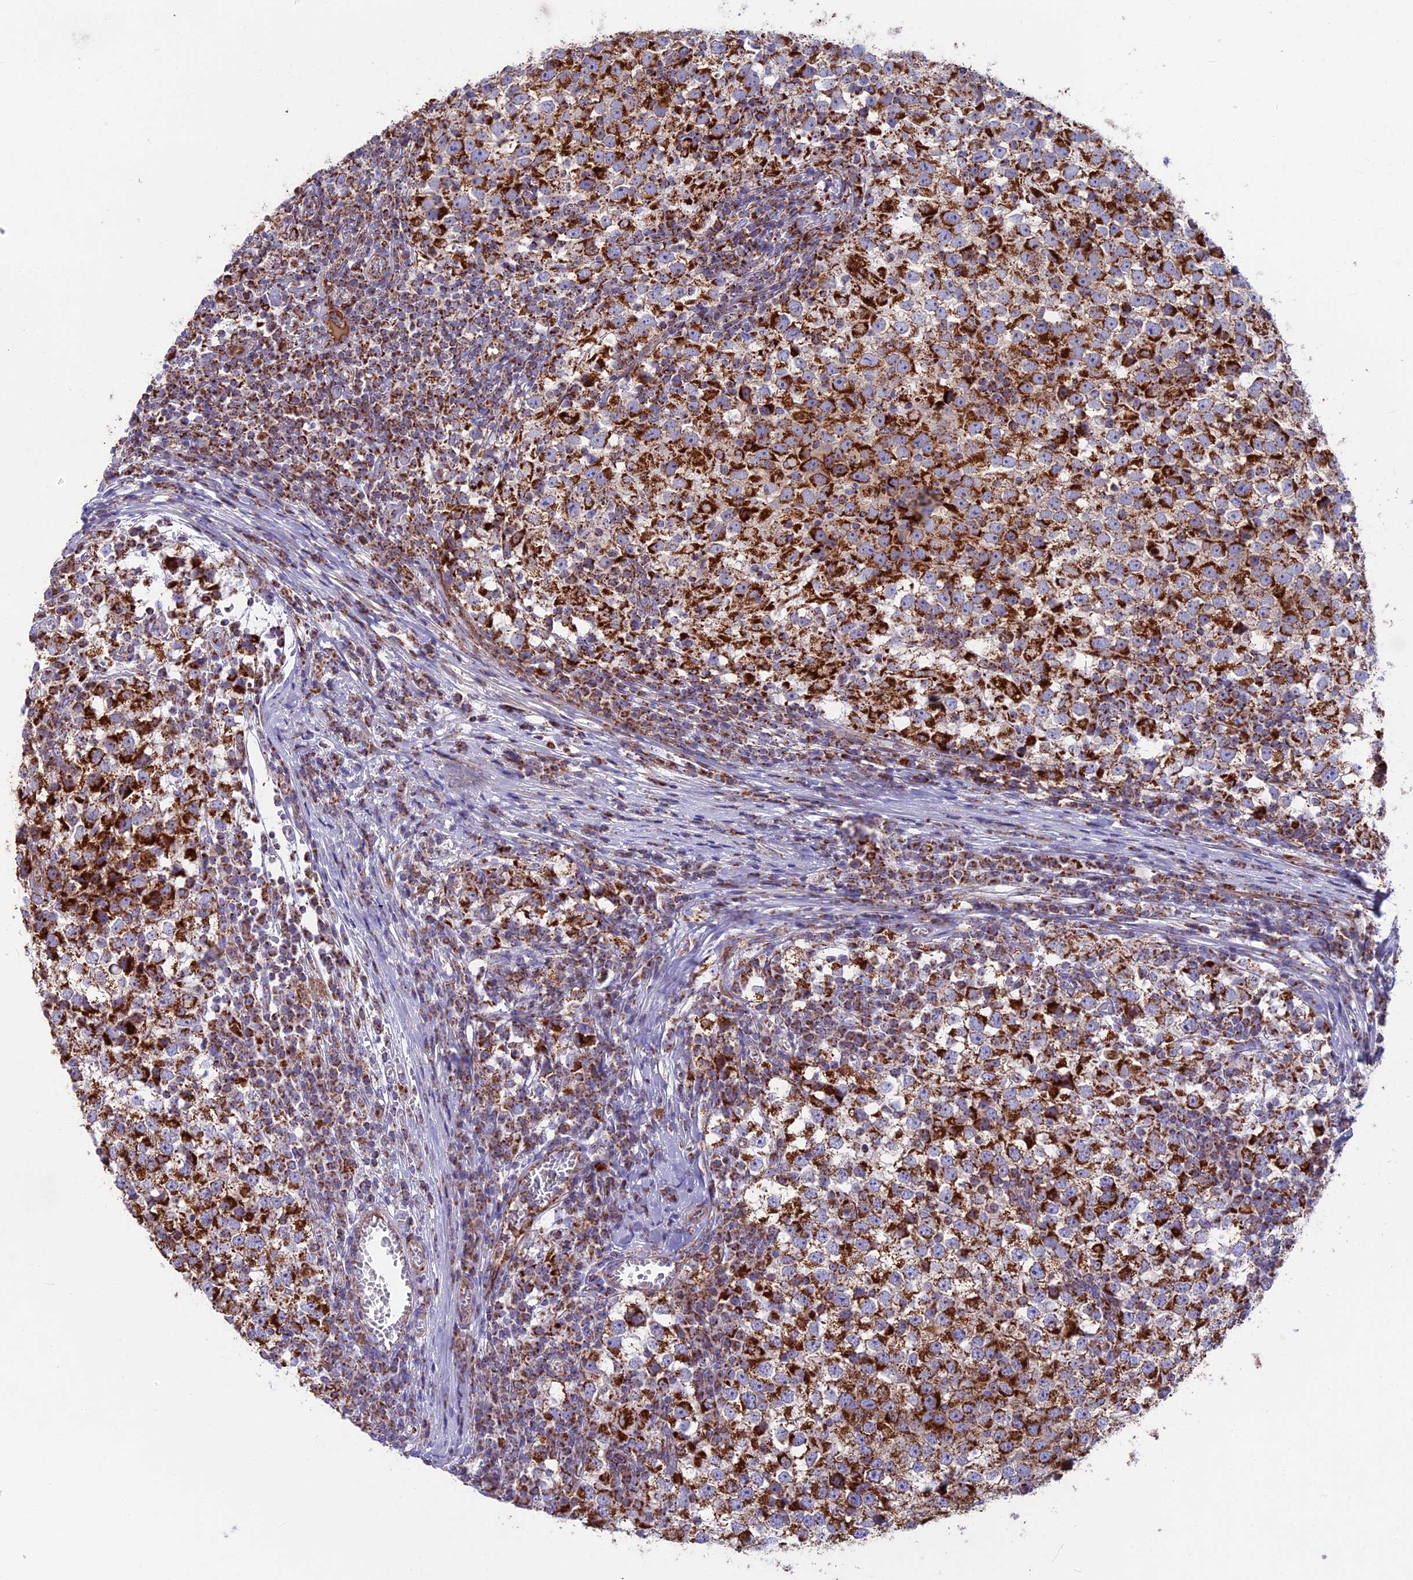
{"staining": {"intensity": "strong", "quantity": ">75%", "location": "cytoplasmic/membranous"}, "tissue": "testis cancer", "cell_type": "Tumor cells", "image_type": "cancer", "snomed": [{"axis": "morphology", "description": "Seminoma, NOS"}, {"axis": "topography", "description": "Testis"}], "caption": "Seminoma (testis) was stained to show a protein in brown. There is high levels of strong cytoplasmic/membranous expression in approximately >75% of tumor cells.", "gene": "CS", "patient": {"sex": "male", "age": 65}}